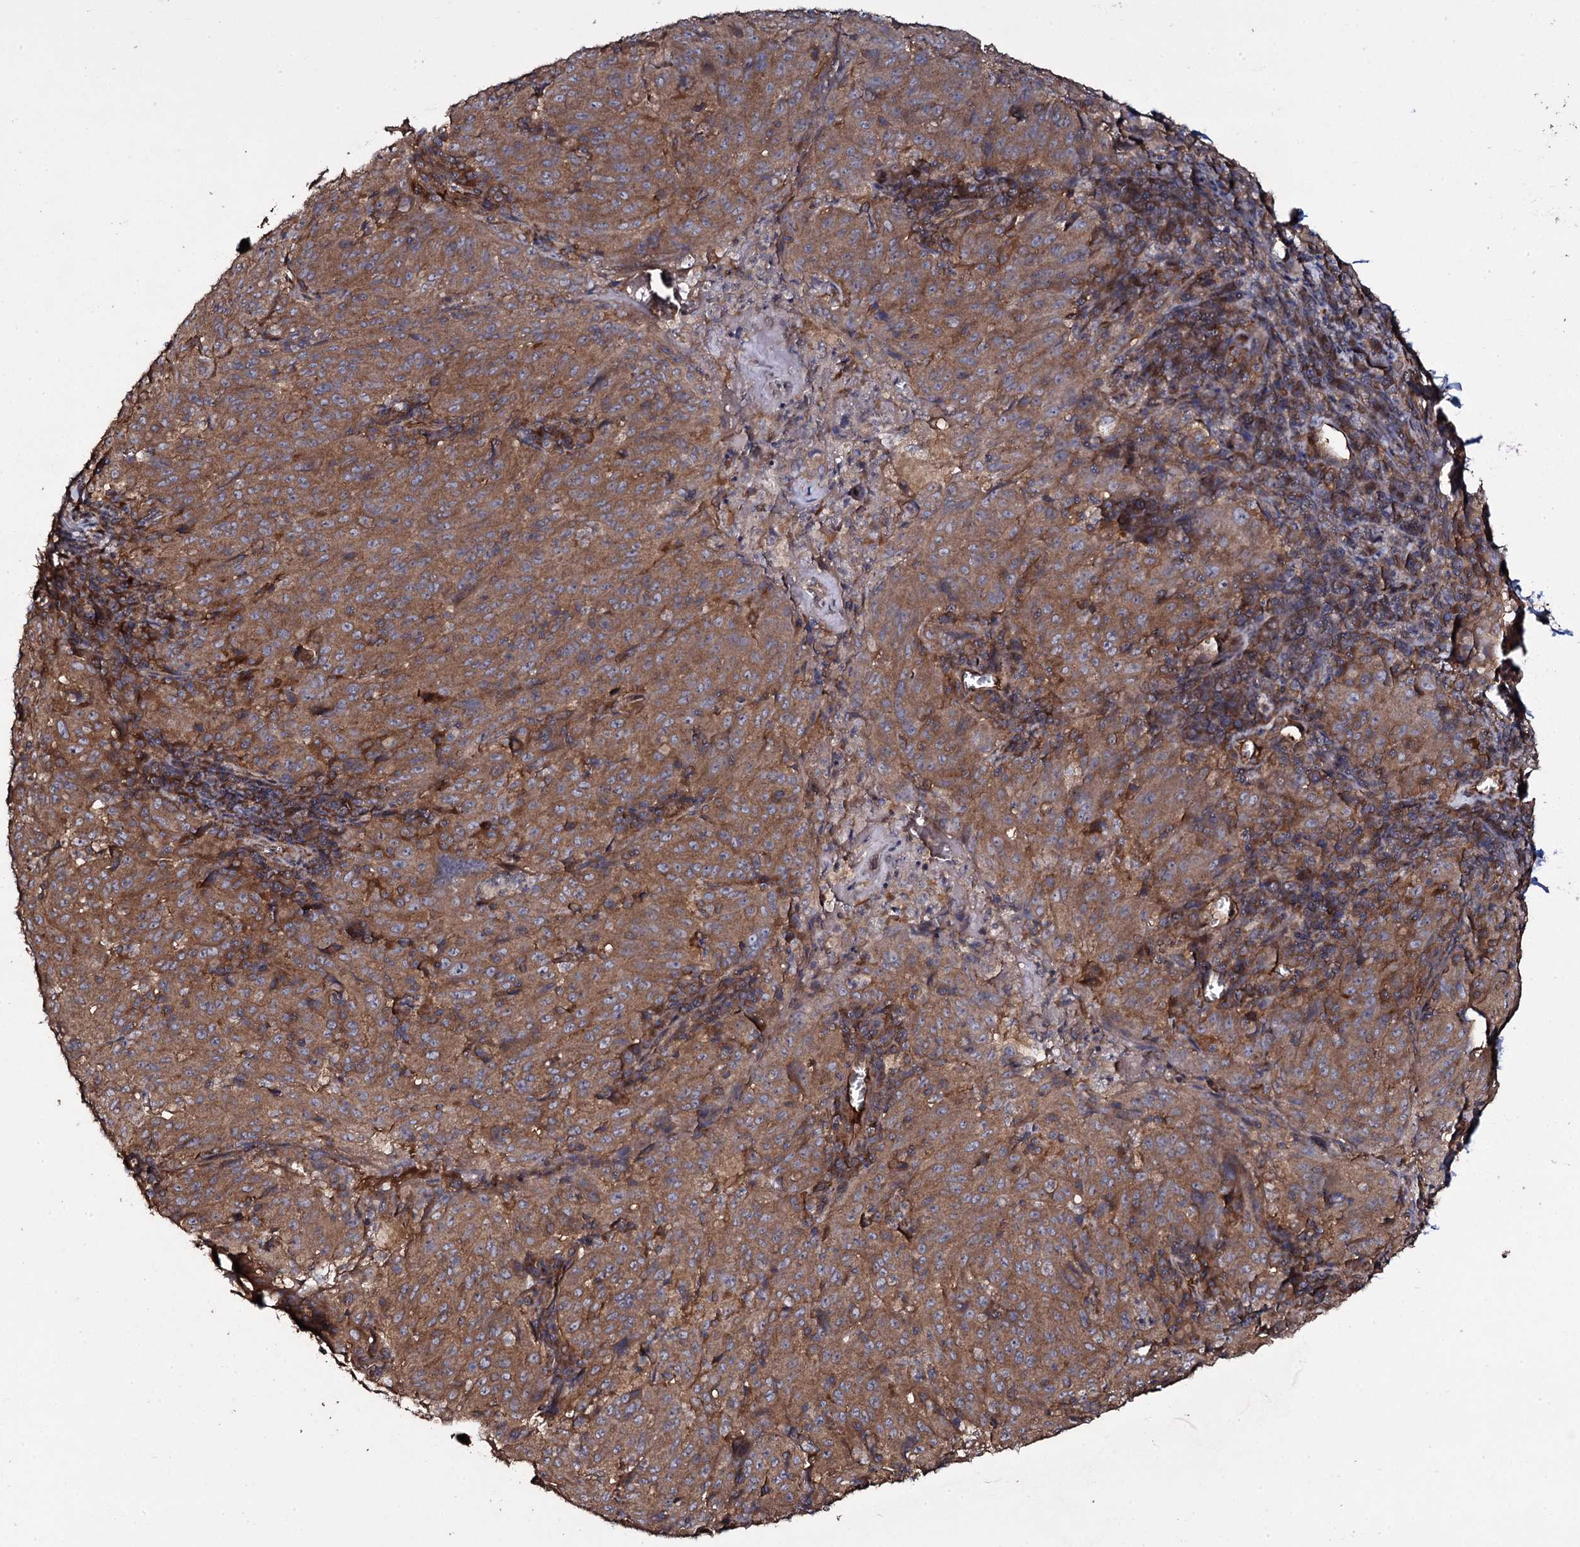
{"staining": {"intensity": "moderate", "quantity": ">75%", "location": "cytoplasmic/membranous"}, "tissue": "pancreatic cancer", "cell_type": "Tumor cells", "image_type": "cancer", "snomed": [{"axis": "morphology", "description": "Adenocarcinoma, NOS"}, {"axis": "topography", "description": "Pancreas"}], "caption": "Tumor cells show medium levels of moderate cytoplasmic/membranous positivity in about >75% of cells in pancreatic adenocarcinoma.", "gene": "TTC23", "patient": {"sex": "male", "age": 63}}